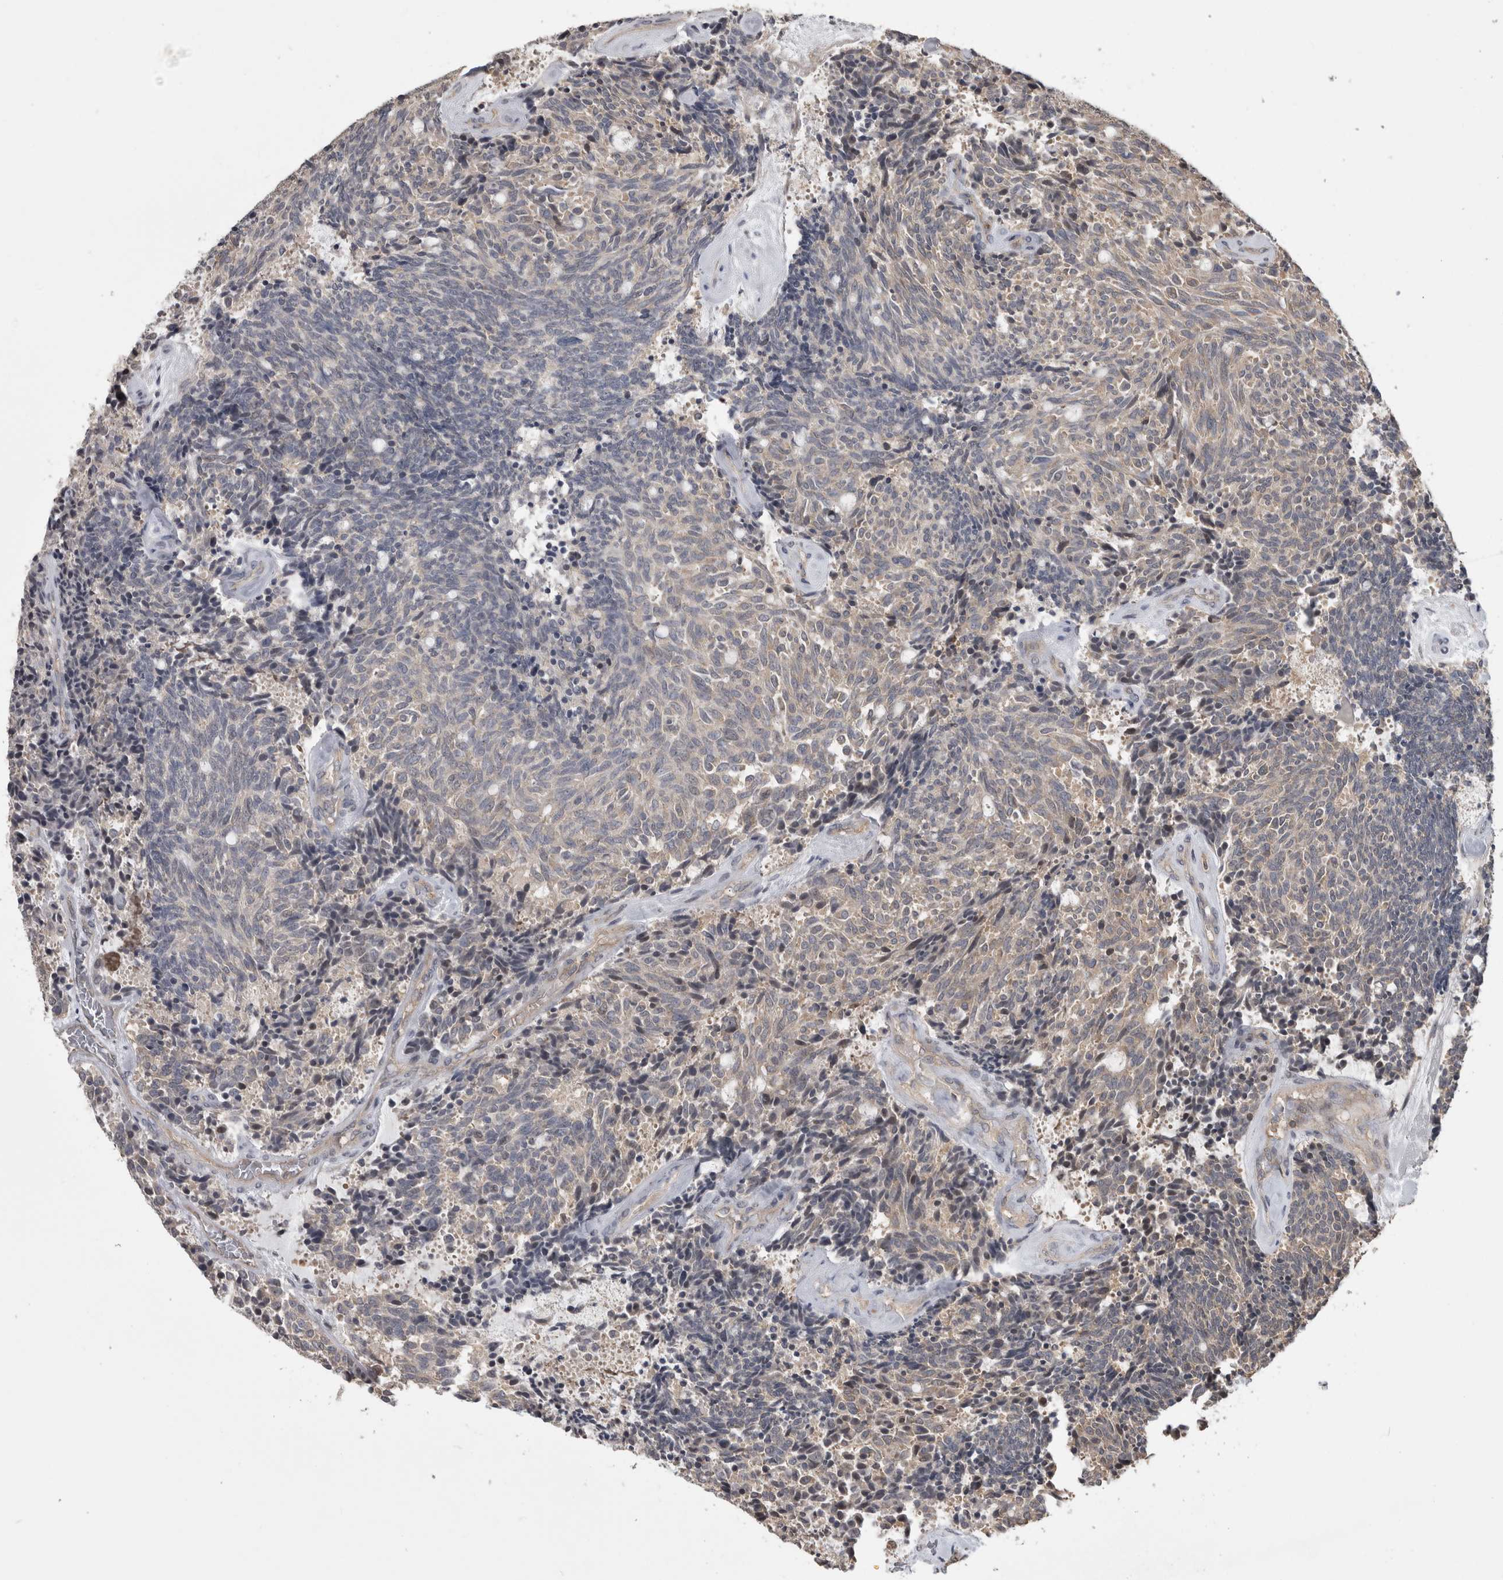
{"staining": {"intensity": "negative", "quantity": "none", "location": "none"}, "tissue": "carcinoid", "cell_type": "Tumor cells", "image_type": "cancer", "snomed": [{"axis": "morphology", "description": "Carcinoid, malignant, NOS"}, {"axis": "topography", "description": "Pancreas"}], "caption": "The histopathology image exhibits no significant expression in tumor cells of malignant carcinoid. Brightfield microscopy of IHC stained with DAB (3,3'-diaminobenzidine) (brown) and hematoxylin (blue), captured at high magnification.", "gene": "ATXN2", "patient": {"sex": "female", "age": 54}}